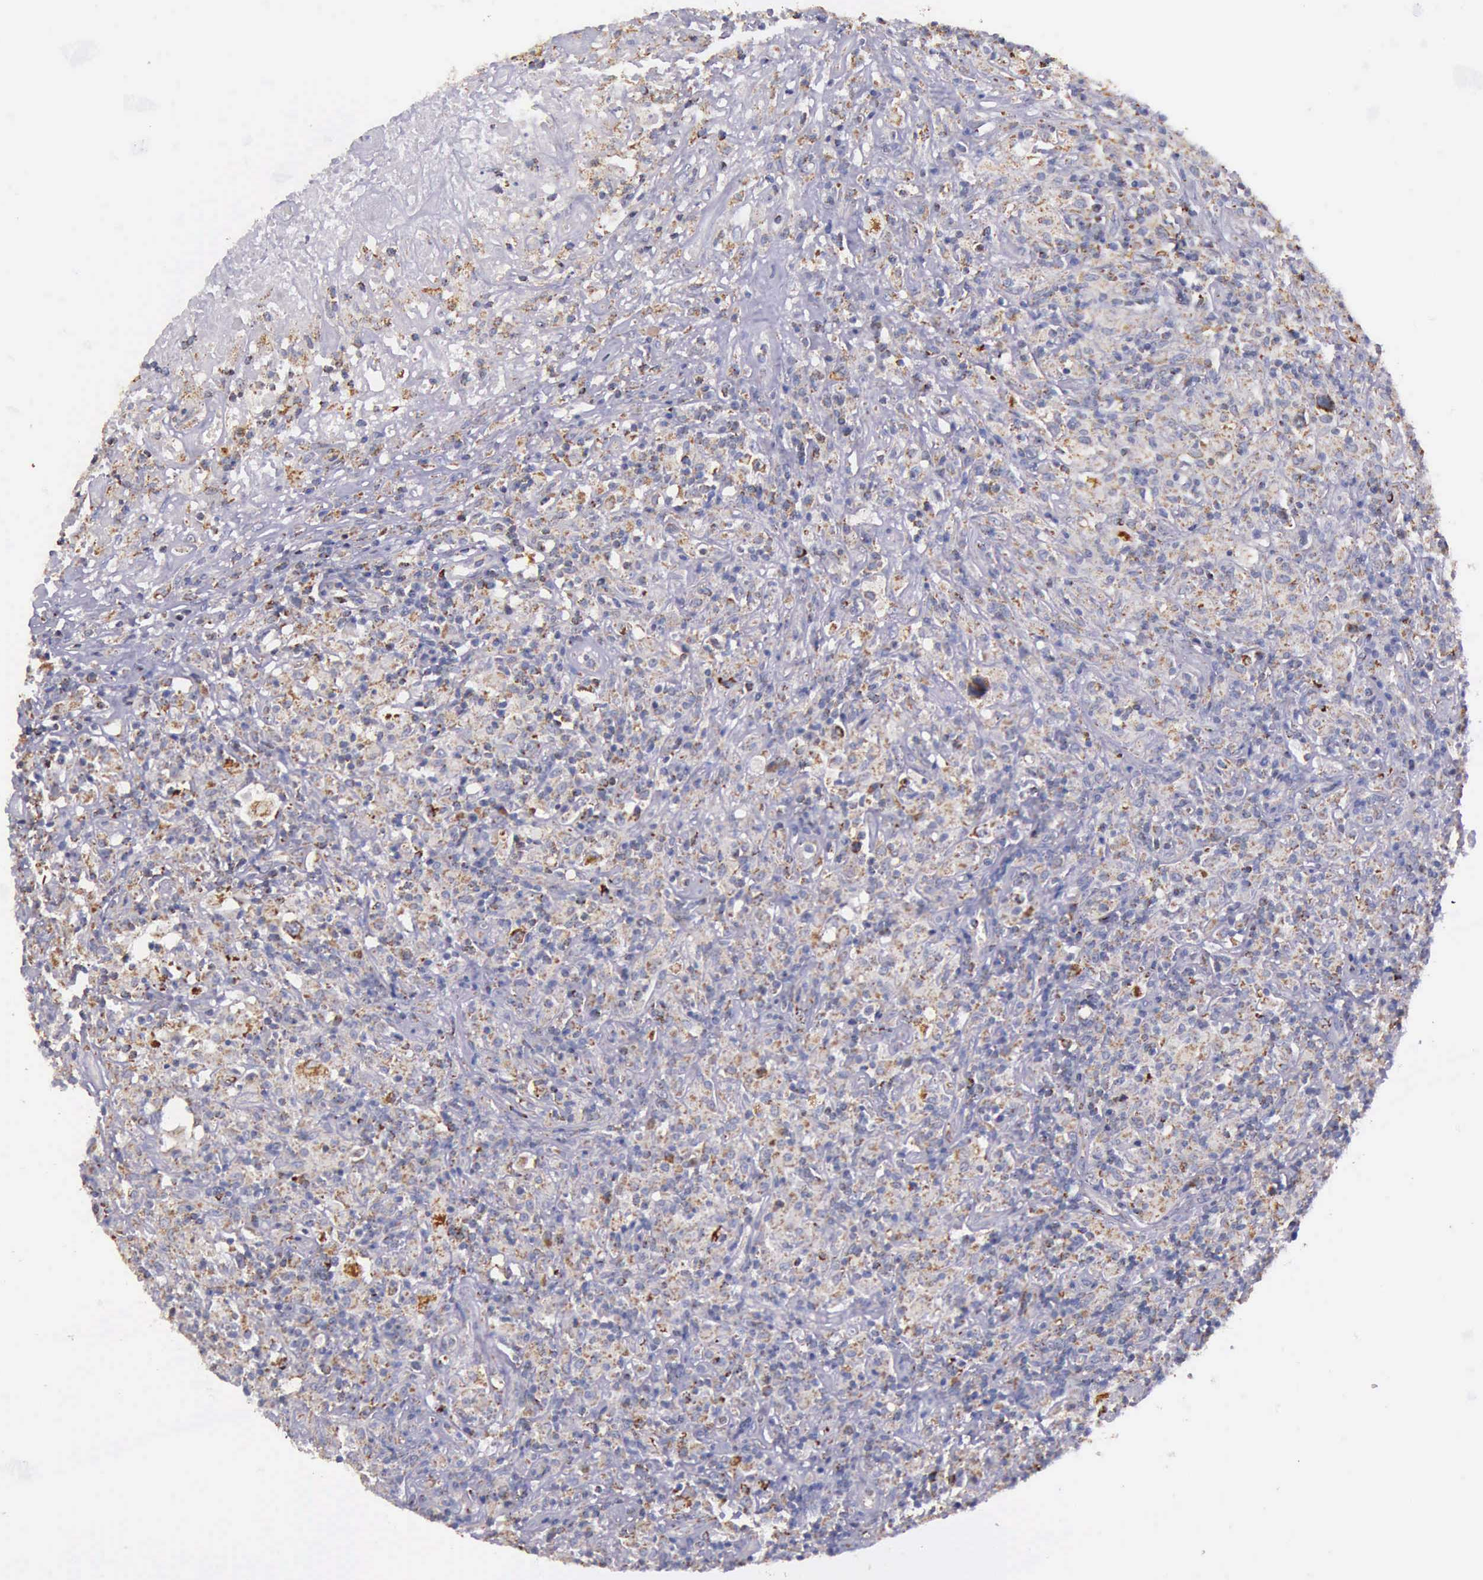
{"staining": {"intensity": "weak", "quantity": "25%-75%", "location": "cytoplasmic/membranous"}, "tissue": "lymphoma", "cell_type": "Tumor cells", "image_type": "cancer", "snomed": [{"axis": "morphology", "description": "Hodgkin's disease, NOS"}, {"axis": "topography", "description": "Lymph node"}], "caption": "Protein expression analysis of human Hodgkin's disease reveals weak cytoplasmic/membranous expression in about 25%-75% of tumor cells. Nuclei are stained in blue.", "gene": "TXN2", "patient": {"sex": "male", "age": 46}}